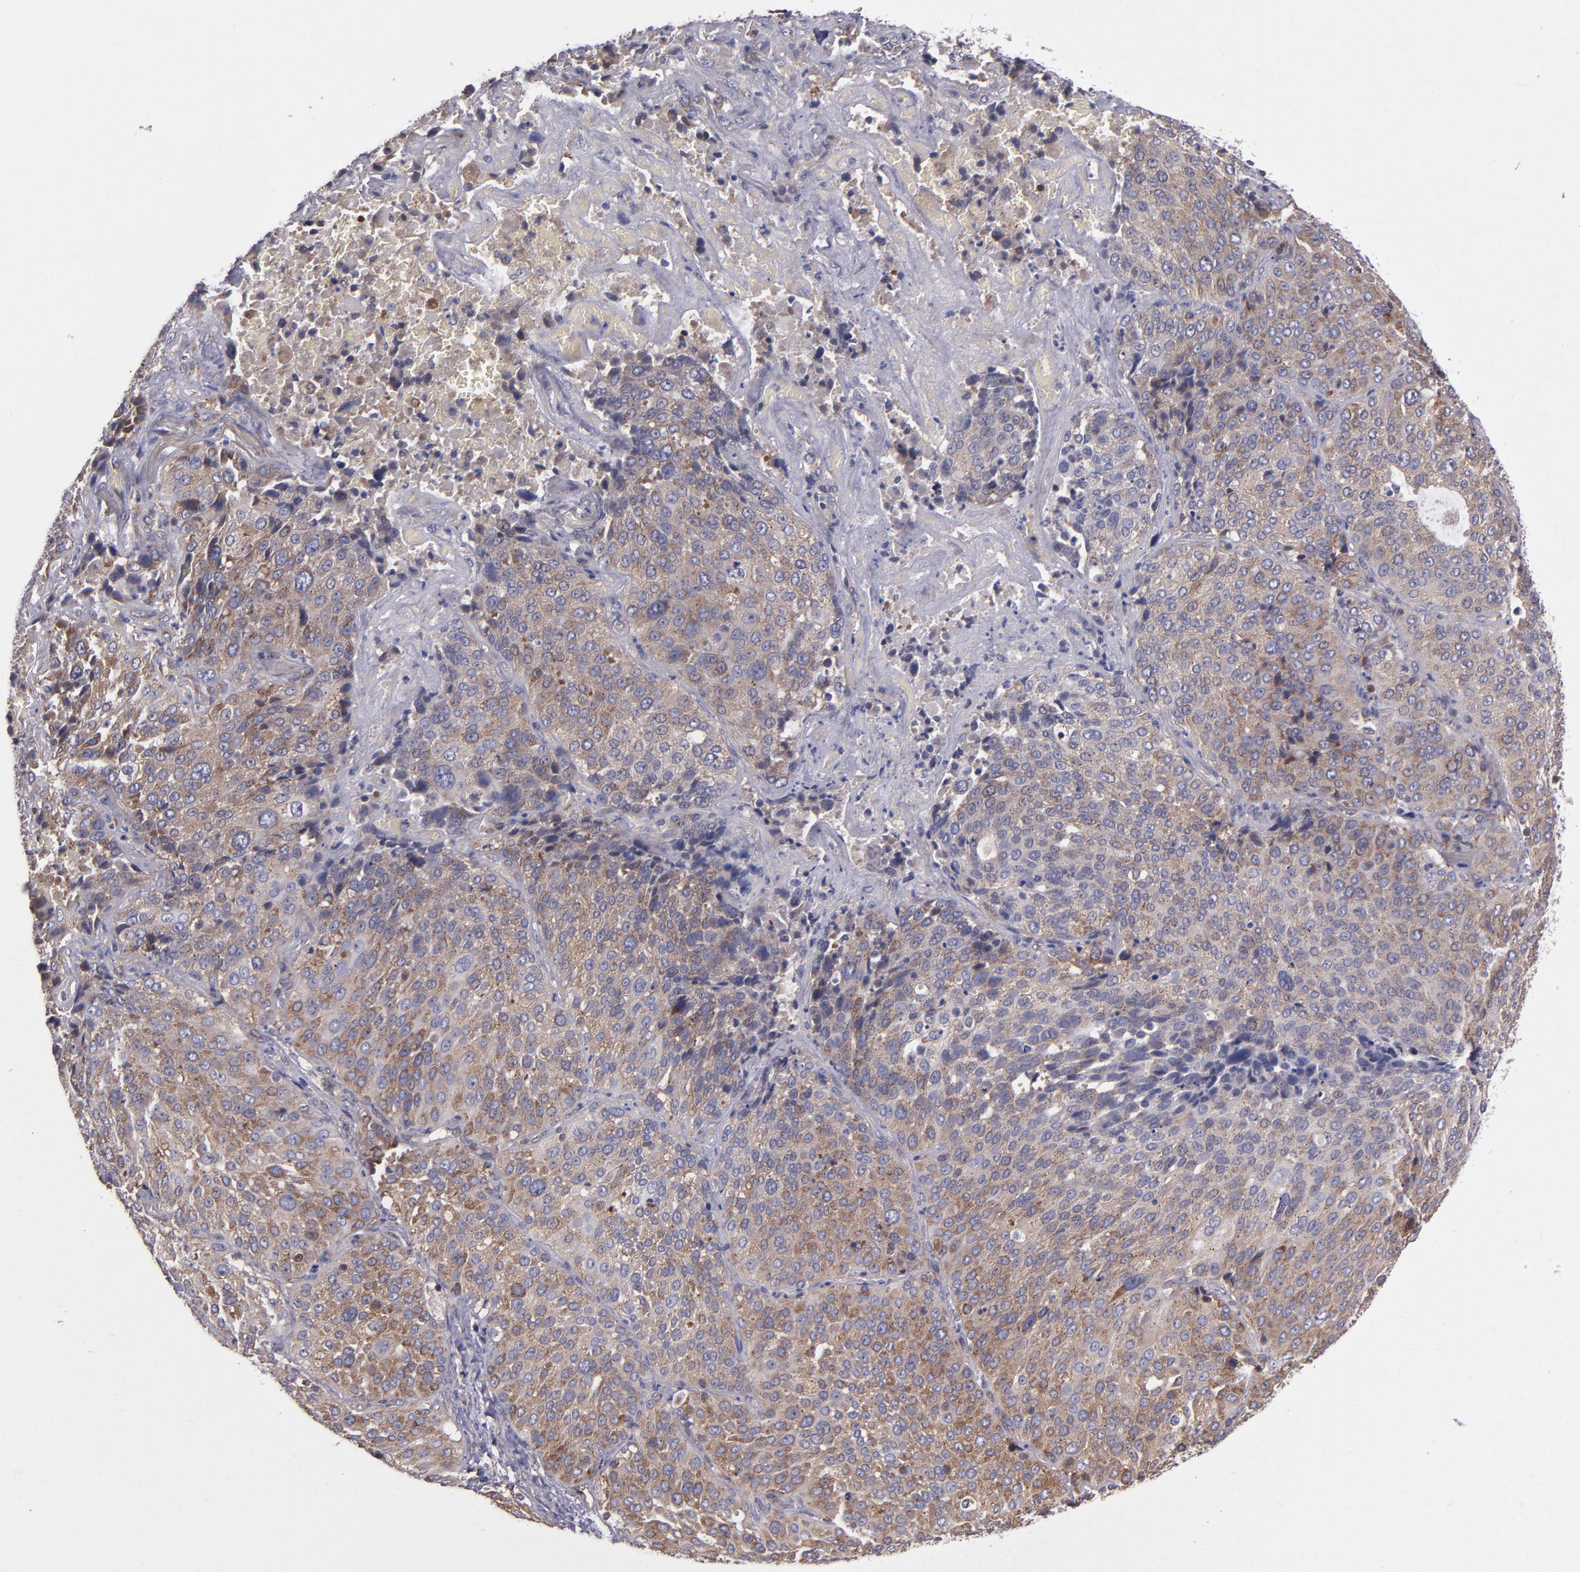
{"staining": {"intensity": "moderate", "quantity": ">75%", "location": "cytoplasmic/membranous"}, "tissue": "lung cancer", "cell_type": "Tumor cells", "image_type": "cancer", "snomed": [{"axis": "morphology", "description": "Squamous cell carcinoma, NOS"}, {"axis": "topography", "description": "Lung"}], "caption": "Human lung cancer (squamous cell carcinoma) stained with a protein marker shows moderate staining in tumor cells.", "gene": "EIF4ENIF1", "patient": {"sex": "male", "age": 54}}